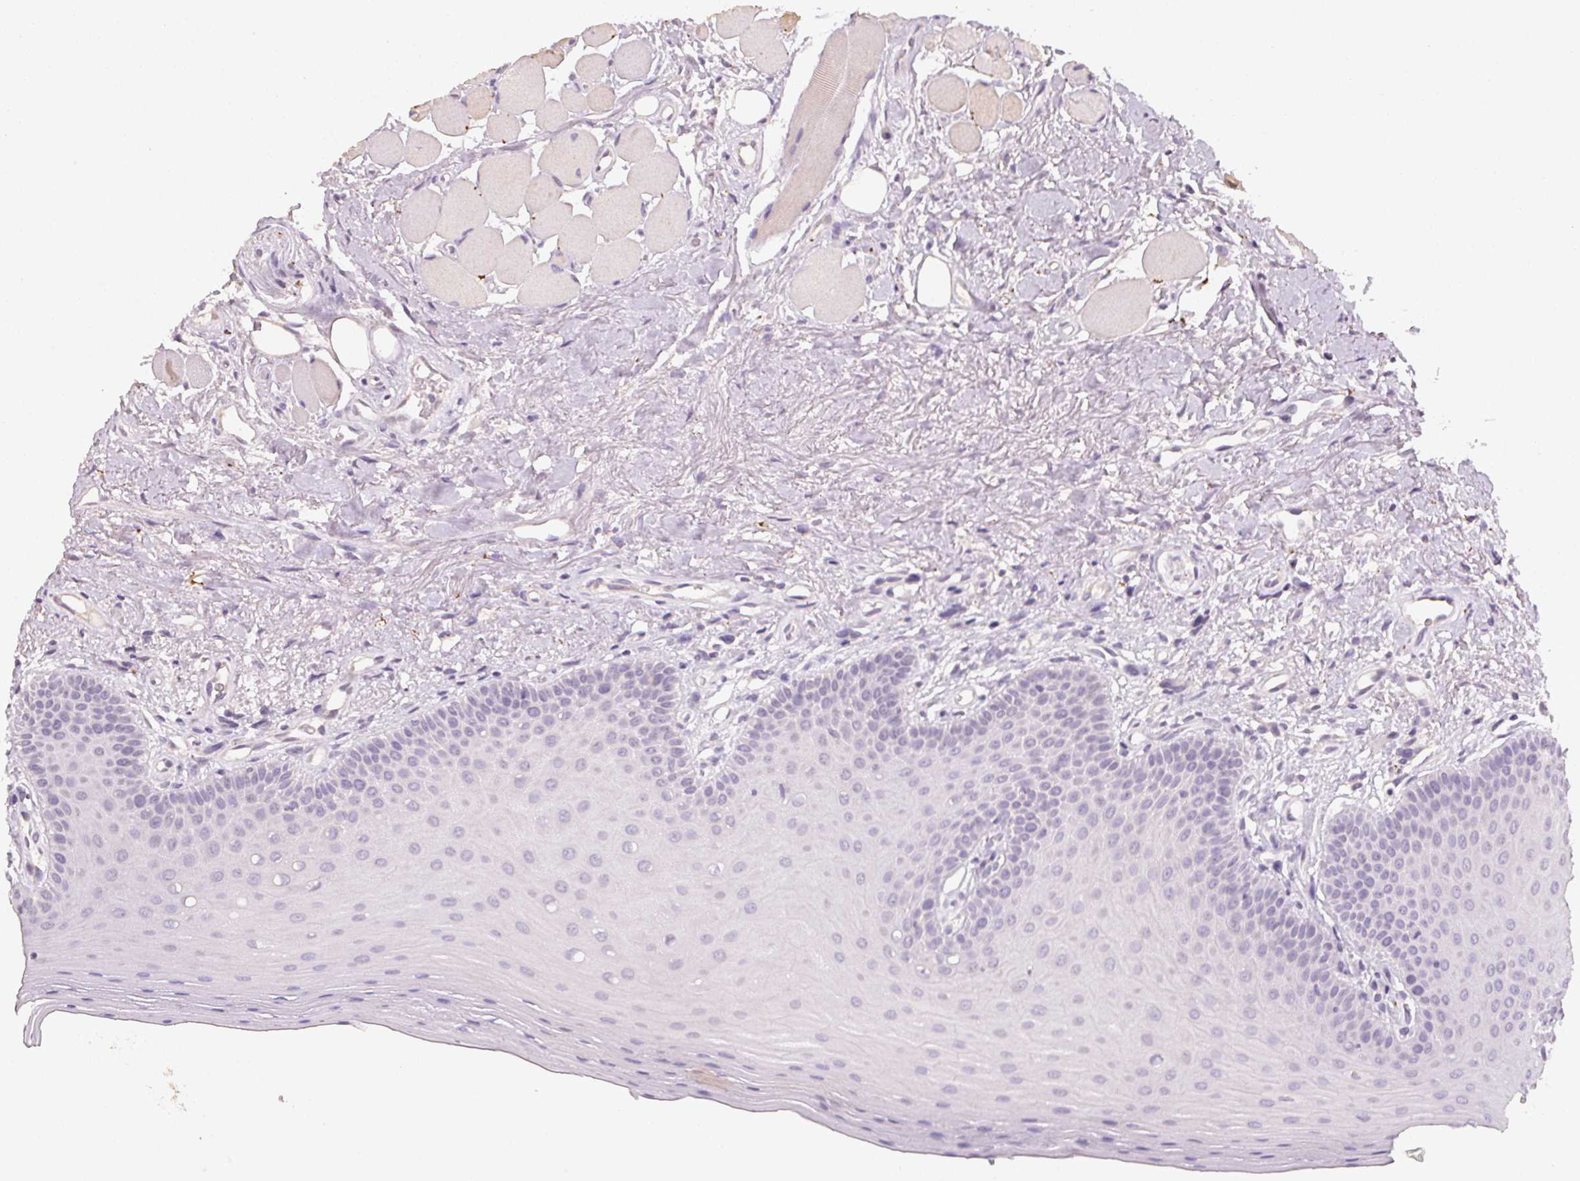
{"staining": {"intensity": "negative", "quantity": "none", "location": "none"}, "tissue": "oral mucosa", "cell_type": "Squamous epithelial cells", "image_type": "normal", "snomed": [{"axis": "morphology", "description": "Normal tissue, NOS"}, {"axis": "morphology", "description": "Normal morphology"}, {"axis": "topography", "description": "Oral tissue"}], "caption": "Immunohistochemistry (IHC) histopathology image of normal oral mucosa: human oral mucosa stained with DAB demonstrates no significant protein positivity in squamous epithelial cells.", "gene": "CXCL5", "patient": {"sex": "female", "age": 76}}